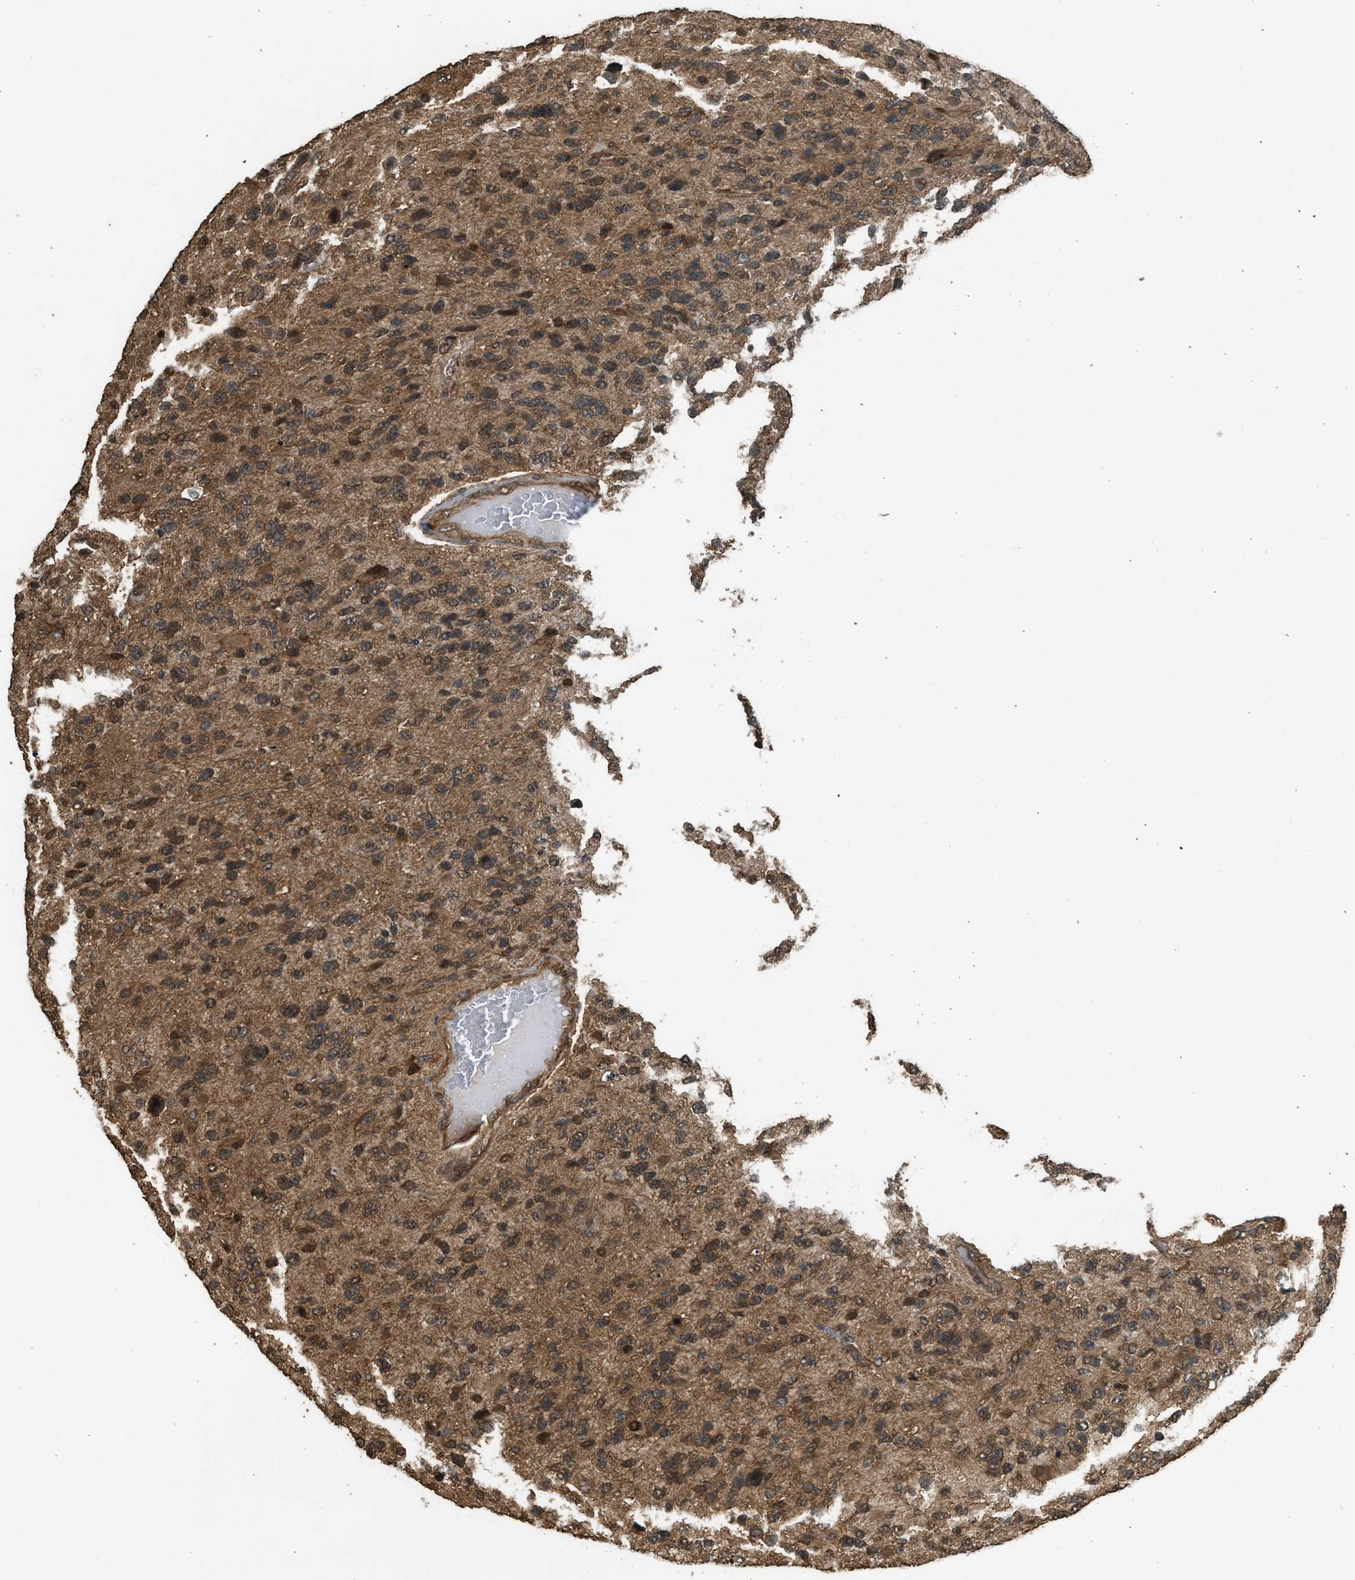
{"staining": {"intensity": "strong", "quantity": ">75%", "location": "cytoplasmic/membranous,nuclear"}, "tissue": "glioma", "cell_type": "Tumor cells", "image_type": "cancer", "snomed": [{"axis": "morphology", "description": "Glioma, malignant, High grade"}, {"axis": "topography", "description": "Brain"}], "caption": "Immunohistochemistry (DAB) staining of human malignant high-grade glioma reveals strong cytoplasmic/membranous and nuclear protein expression in about >75% of tumor cells.", "gene": "MYBL2", "patient": {"sex": "female", "age": 58}}